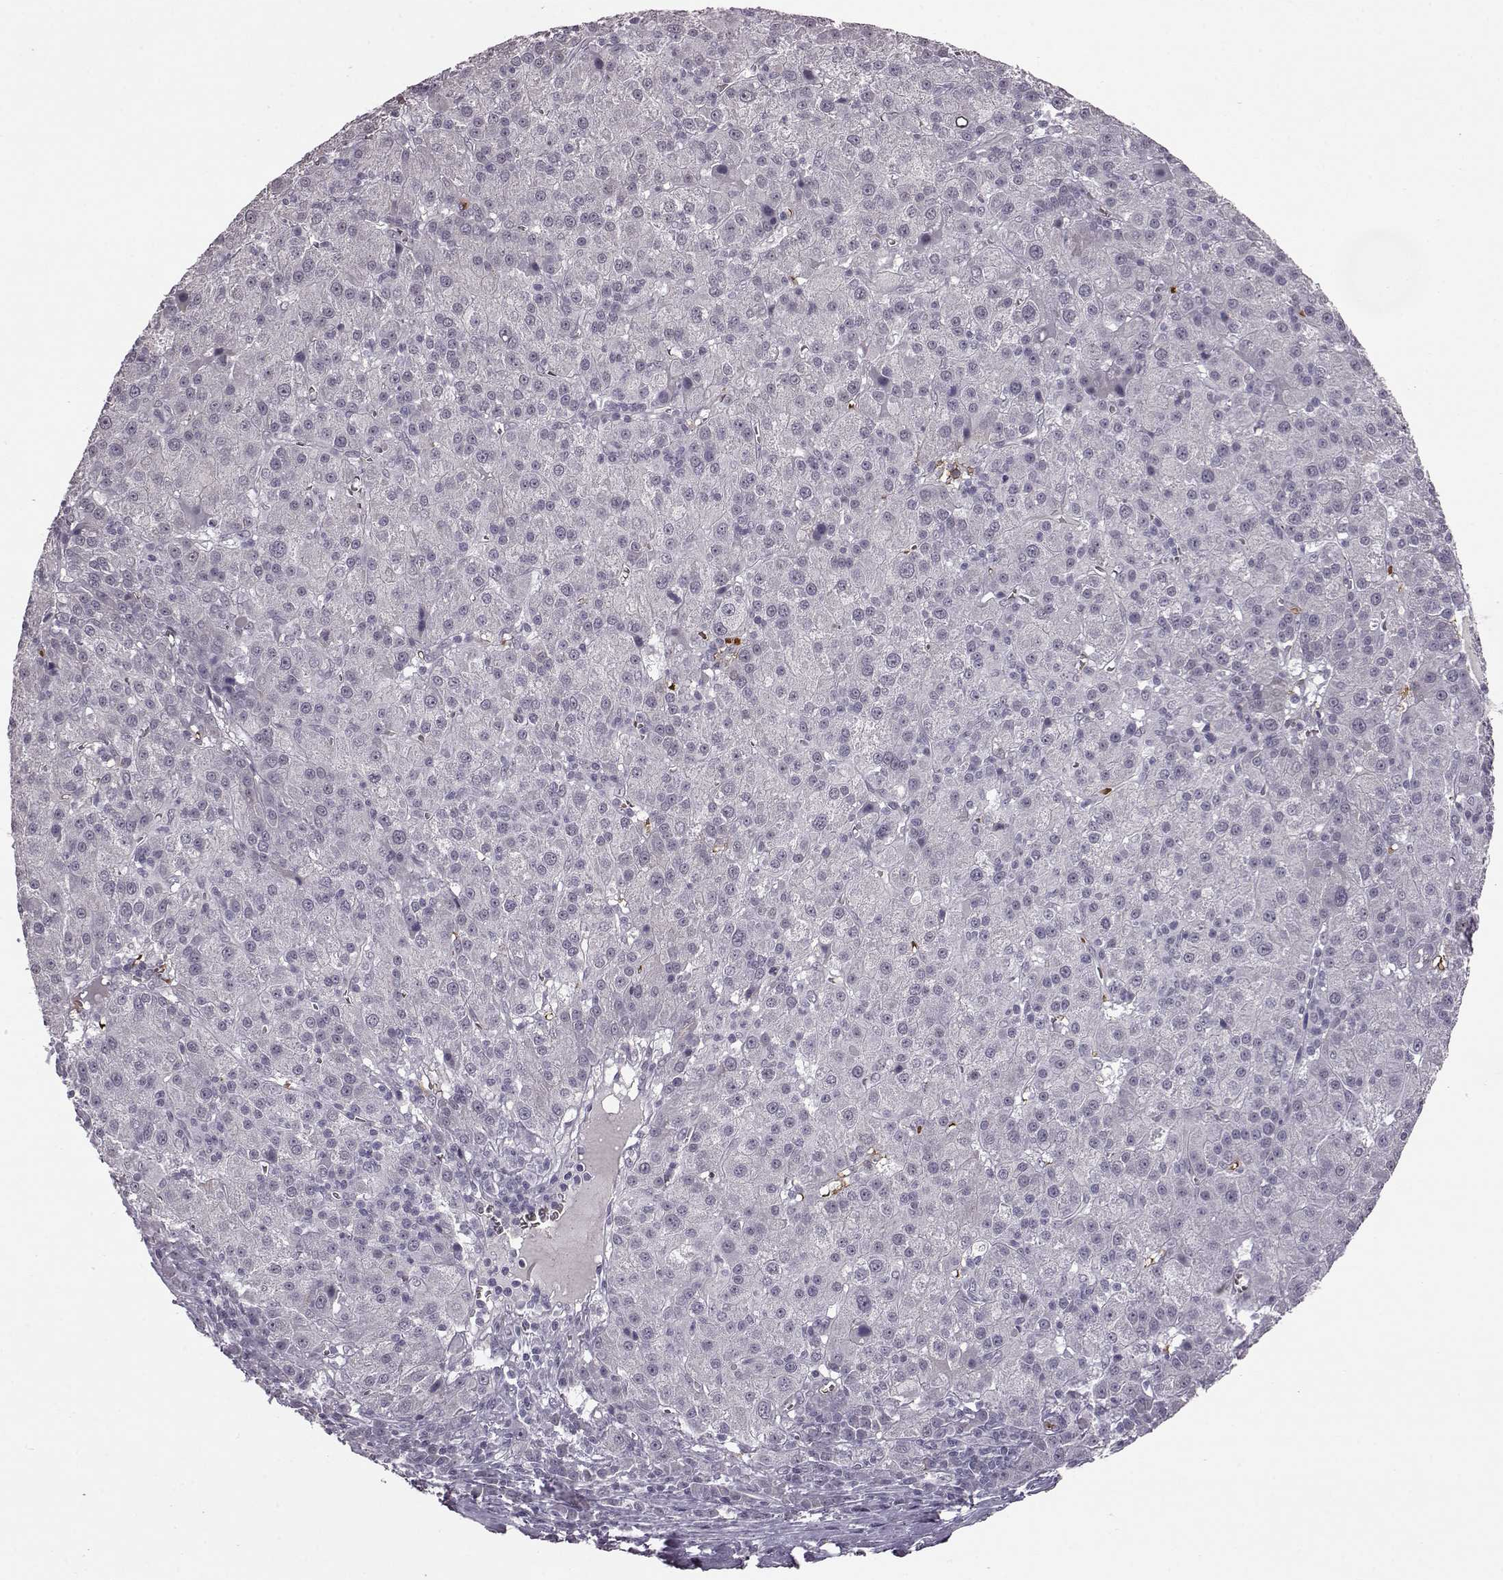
{"staining": {"intensity": "negative", "quantity": "none", "location": "none"}, "tissue": "liver cancer", "cell_type": "Tumor cells", "image_type": "cancer", "snomed": [{"axis": "morphology", "description": "Carcinoma, Hepatocellular, NOS"}, {"axis": "topography", "description": "Liver"}], "caption": "This is a micrograph of immunohistochemistry staining of liver cancer (hepatocellular carcinoma), which shows no staining in tumor cells.", "gene": "PROP1", "patient": {"sex": "female", "age": 60}}